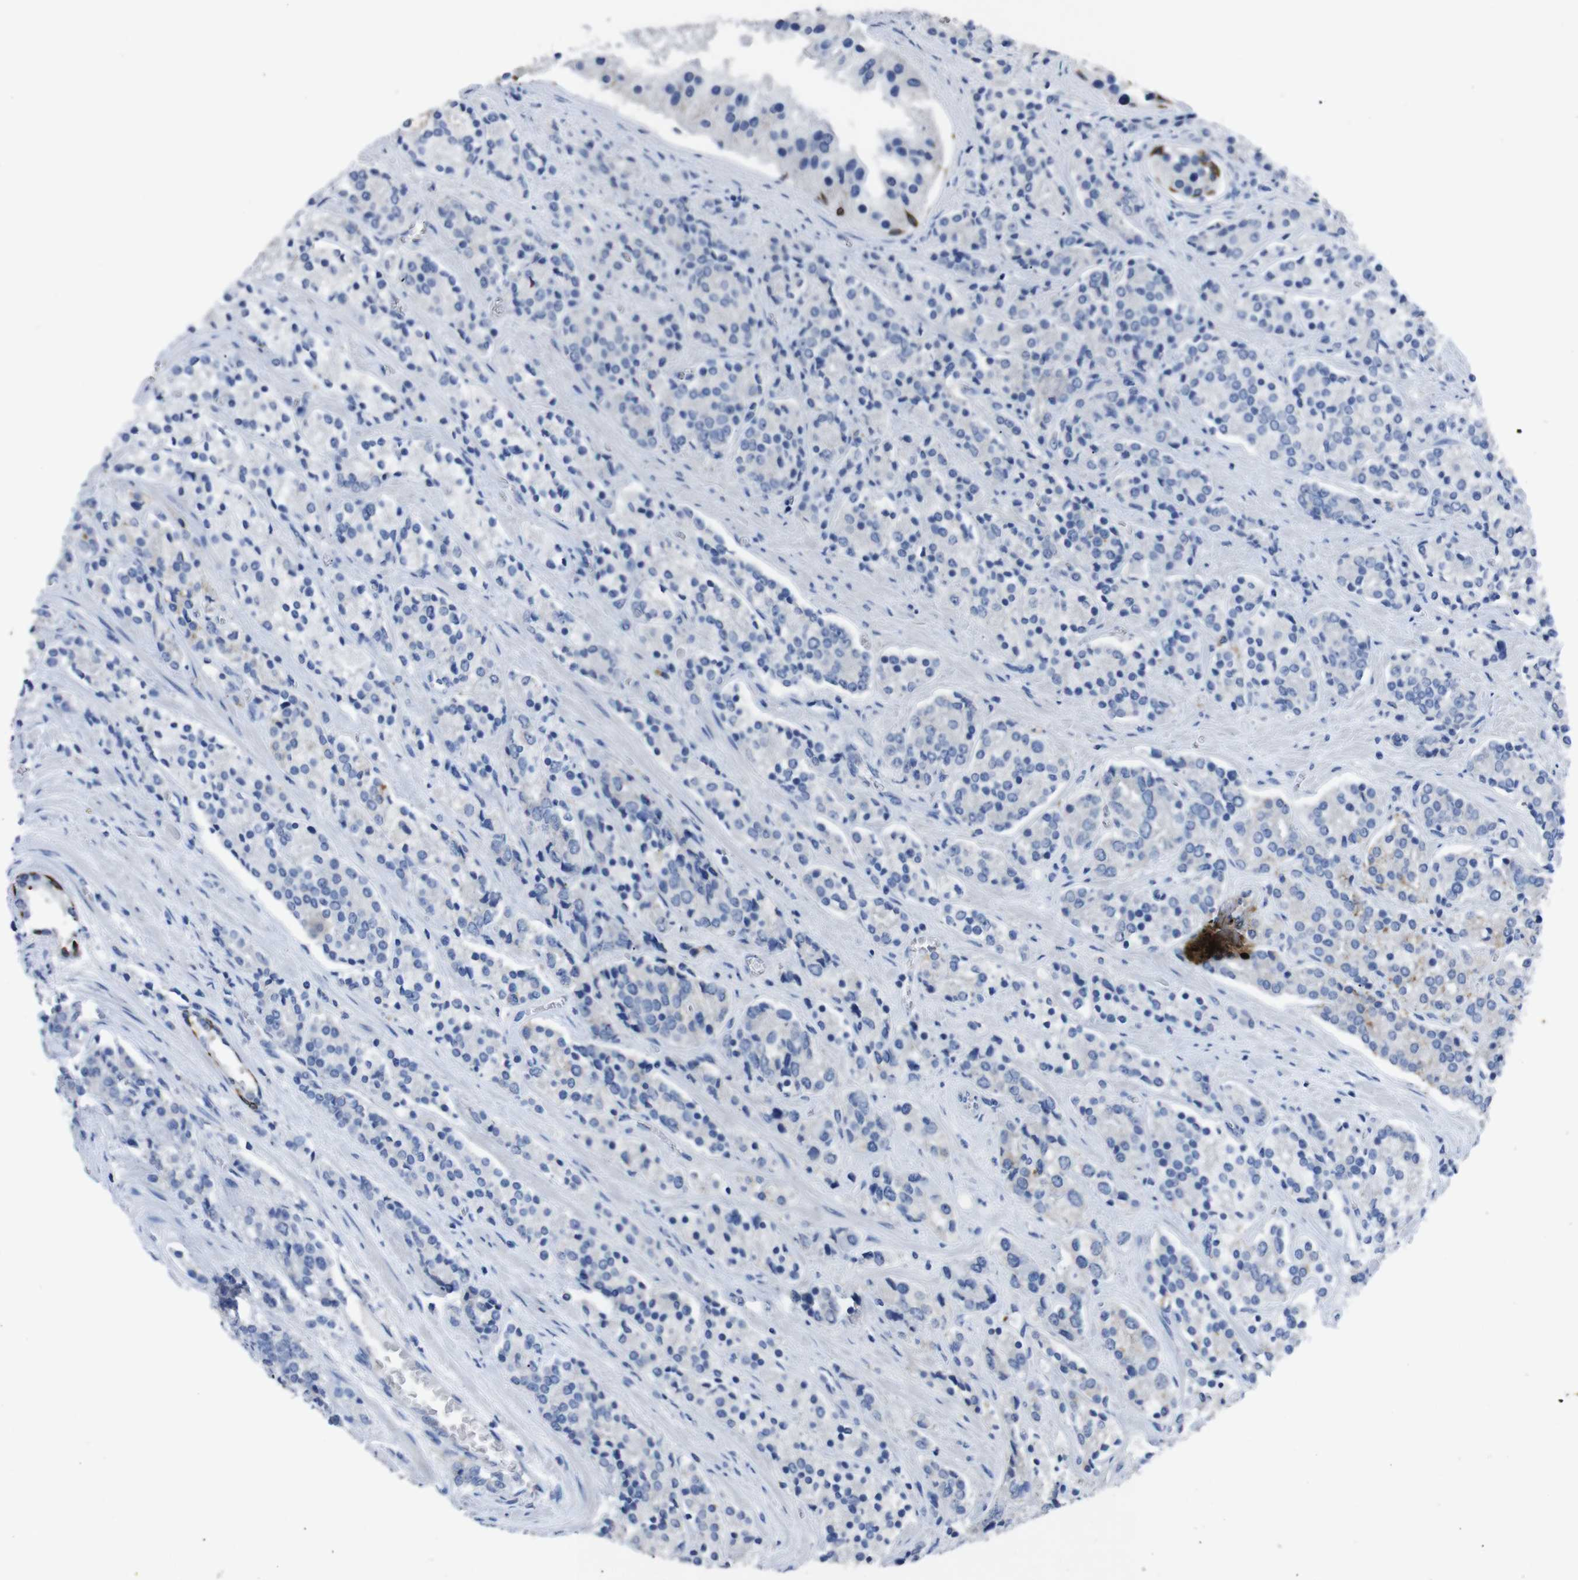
{"staining": {"intensity": "negative", "quantity": "none", "location": "none"}, "tissue": "prostate cancer", "cell_type": "Tumor cells", "image_type": "cancer", "snomed": [{"axis": "morphology", "description": "Adenocarcinoma, High grade"}, {"axis": "topography", "description": "Prostate"}], "caption": "Immunohistochemical staining of high-grade adenocarcinoma (prostate) reveals no significant expression in tumor cells.", "gene": "GJB2", "patient": {"sex": "male", "age": 71}}